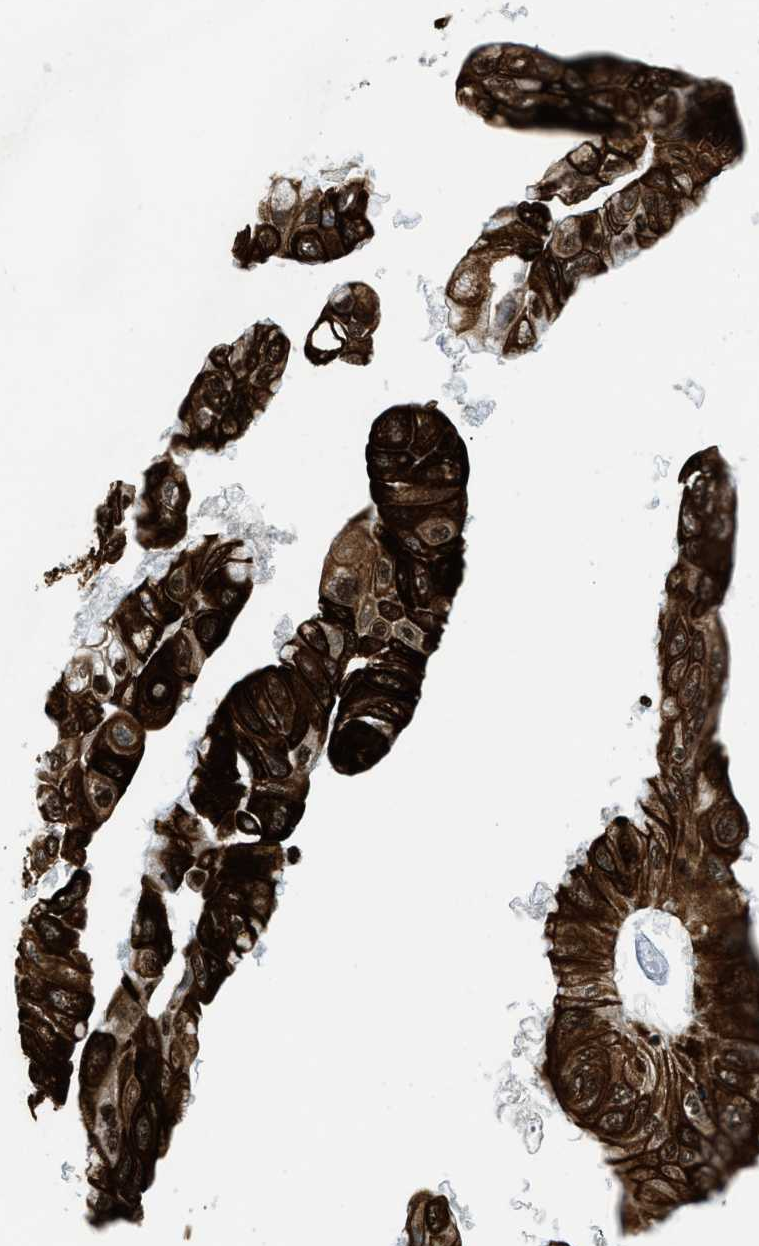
{"staining": {"intensity": "strong", "quantity": ">75%", "location": "cytoplasmic/membranous,nuclear"}, "tissue": "pancreatic cancer", "cell_type": "Tumor cells", "image_type": "cancer", "snomed": [{"axis": "morphology", "description": "Adenocarcinoma, NOS"}, {"axis": "topography", "description": "Pancreas"}], "caption": "This image demonstrates IHC staining of pancreatic cancer, with high strong cytoplasmic/membranous and nuclear expression in approximately >75% of tumor cells.", "gene": "NR5A2", "patient": {"sex": "female", "age": 77}}